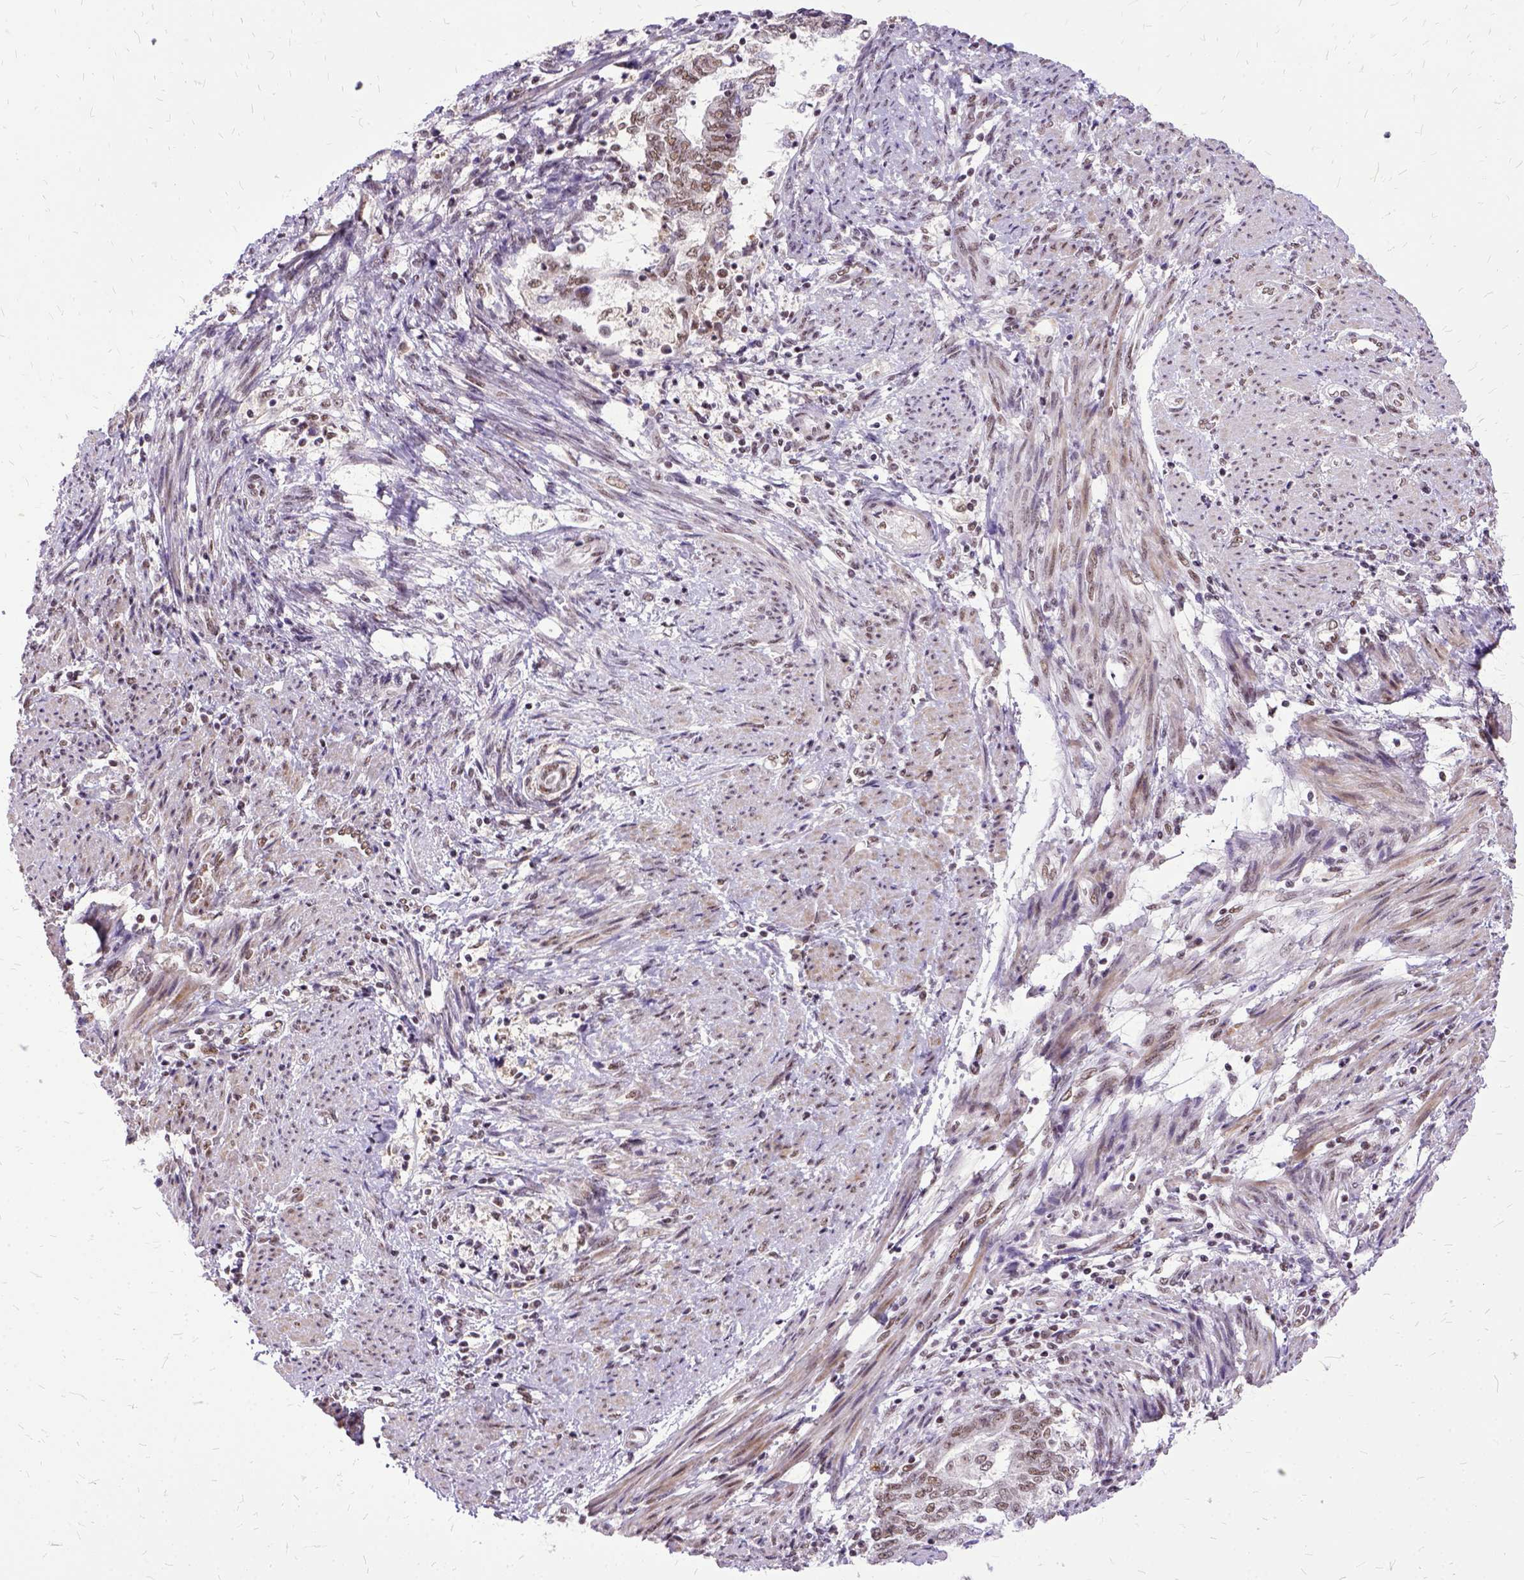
{"staining": {"intensity": "moderate", "quantity": ">75%", "location": "nuclear"}, "tissue": "endometrial cancer", "cell_type": "Tumor cells", "image_type": "cancer", "snomed": [{"axis": "morphology", "description": "Adenocarcinoma, NOS"}, {"axis": "topography", "description": "Endometrium"}], "caption": "Immunohistochemistry (IHC) (DAB) staining of human endometrial cancer reveals moderate nuclear protein expression in approximately >75% of tumor cells. (DAB (3,3'-diaminobenzidine) = brown stain, brightfield microscopy at high magnification).", "gene": "SETD1A", "patient": {"sex": "female", "age": 65}}